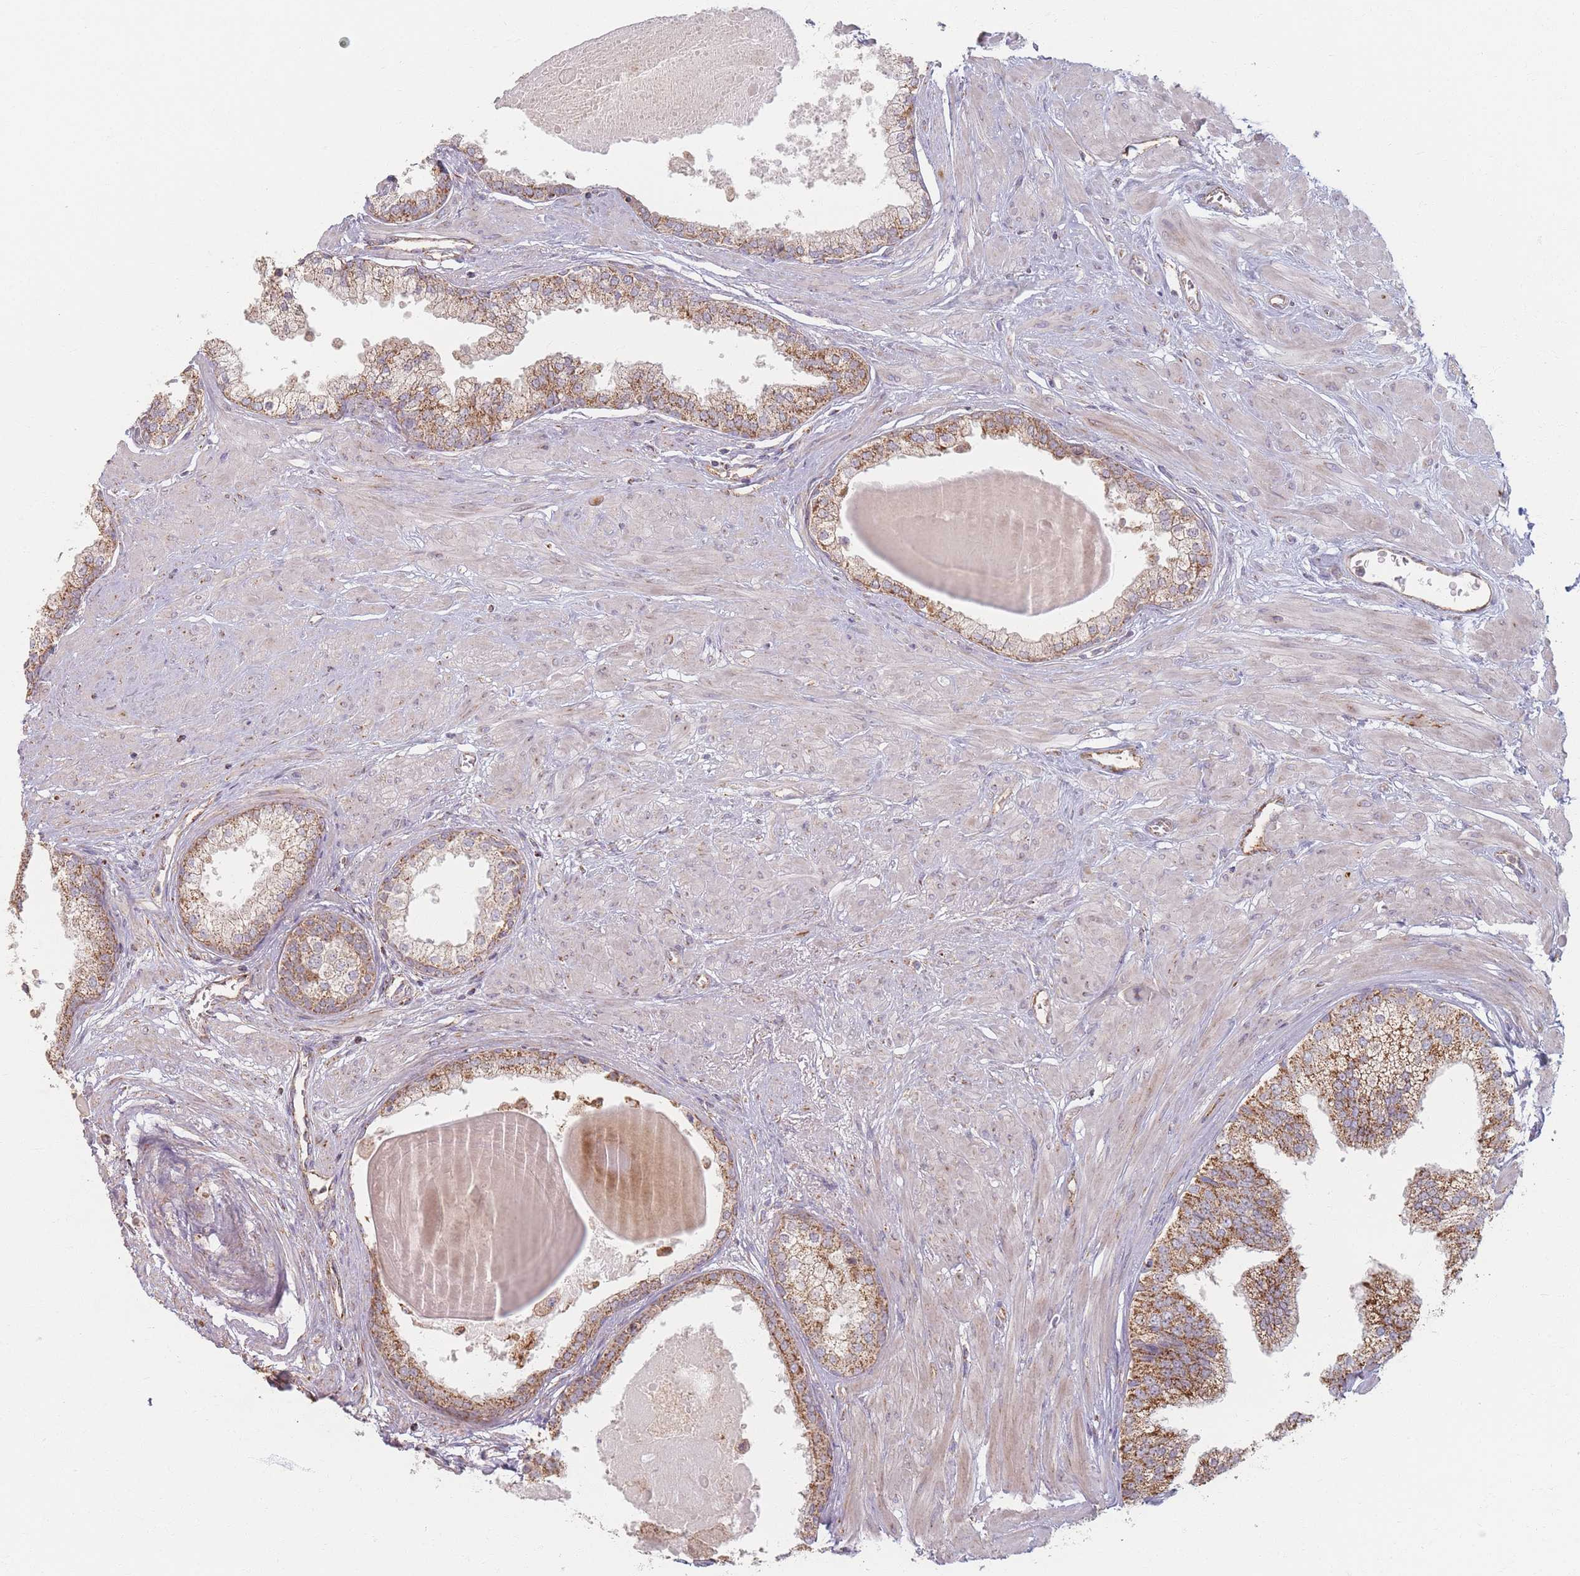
{"staining": {"intensity": "moderate", "quantity": ">75%", "location": "cytoplasmic/membranous"}, "tissue": "prostate", "cell_type": "Glandular cells", "image_type": "normal", "snomed": [{"axis": "morphology", "description": "Normal tissue, NOS"}, {"axis": "topography", "description": "Prostate"}], "caption": "Immunohistochemical staining of unremarkable human prostate reveals medium levels of moderate cytoplasmic/membranous positivity in about >75% of glandular cells.", "gene": "ESRP2", "patient": {"sex": "male", "age": 57}}